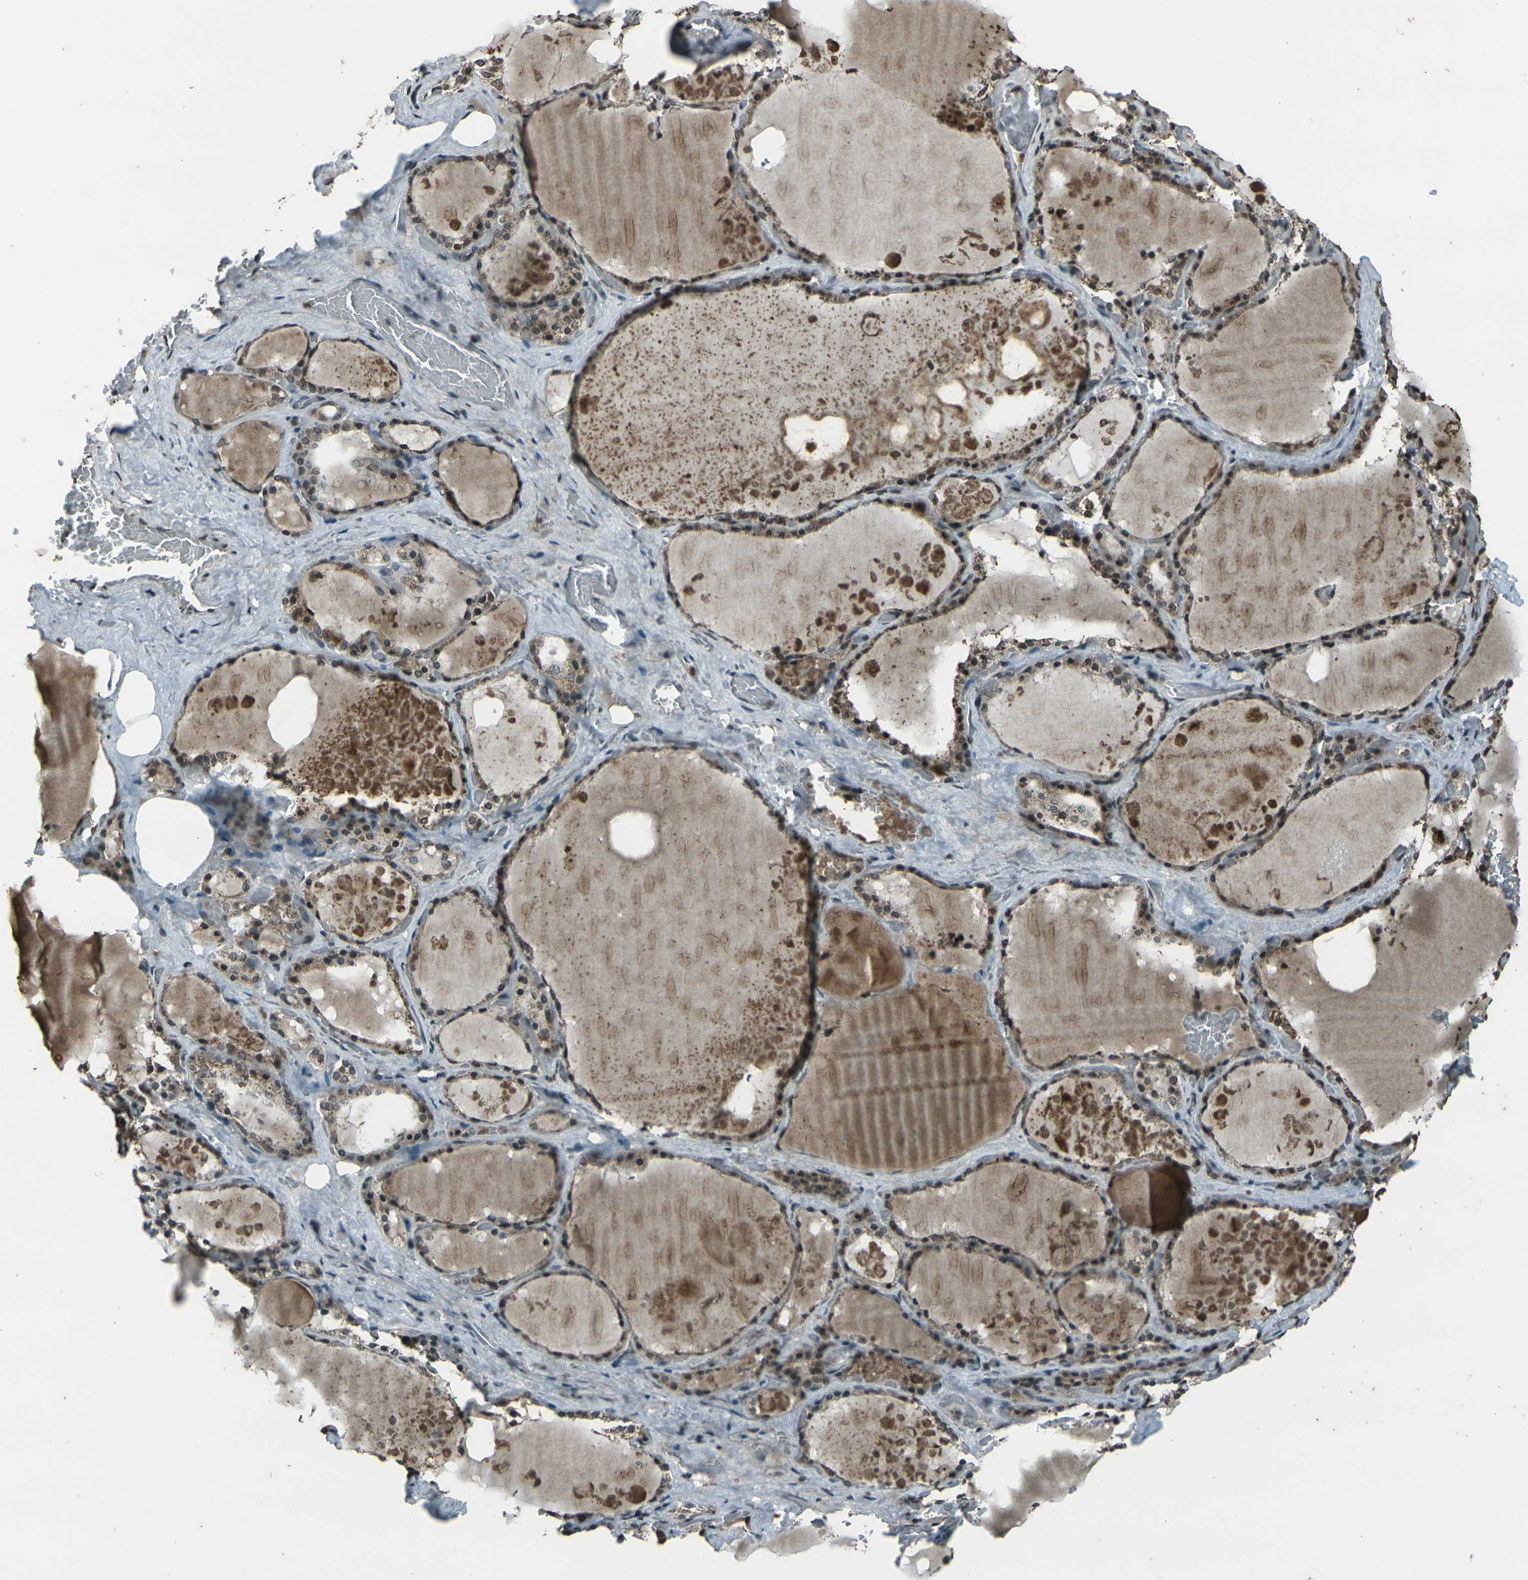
{"staining": {"intensity": "moderate", "quantity": ">75%", "location": "cytoplasmic/membranous,nuclear"}, "tissue": "thyroid gland", "cell_type": "Glandular cells", "image_type": "normal", "snomed": [{"axis": "morphology", "description": "Normal tissue, NOS"}, {"axis": "topography", "description": "Thyroid gland"}], "caption": "Protein expression by immunohistochemistry (IHC) exhibits moderate cytoplasmic/membranous,nuclear staining in approximately >75% of glandular cells in benign thyroid gland.", "gene": "PRPF8", "patient": {"sex": "male", "age": 61}}